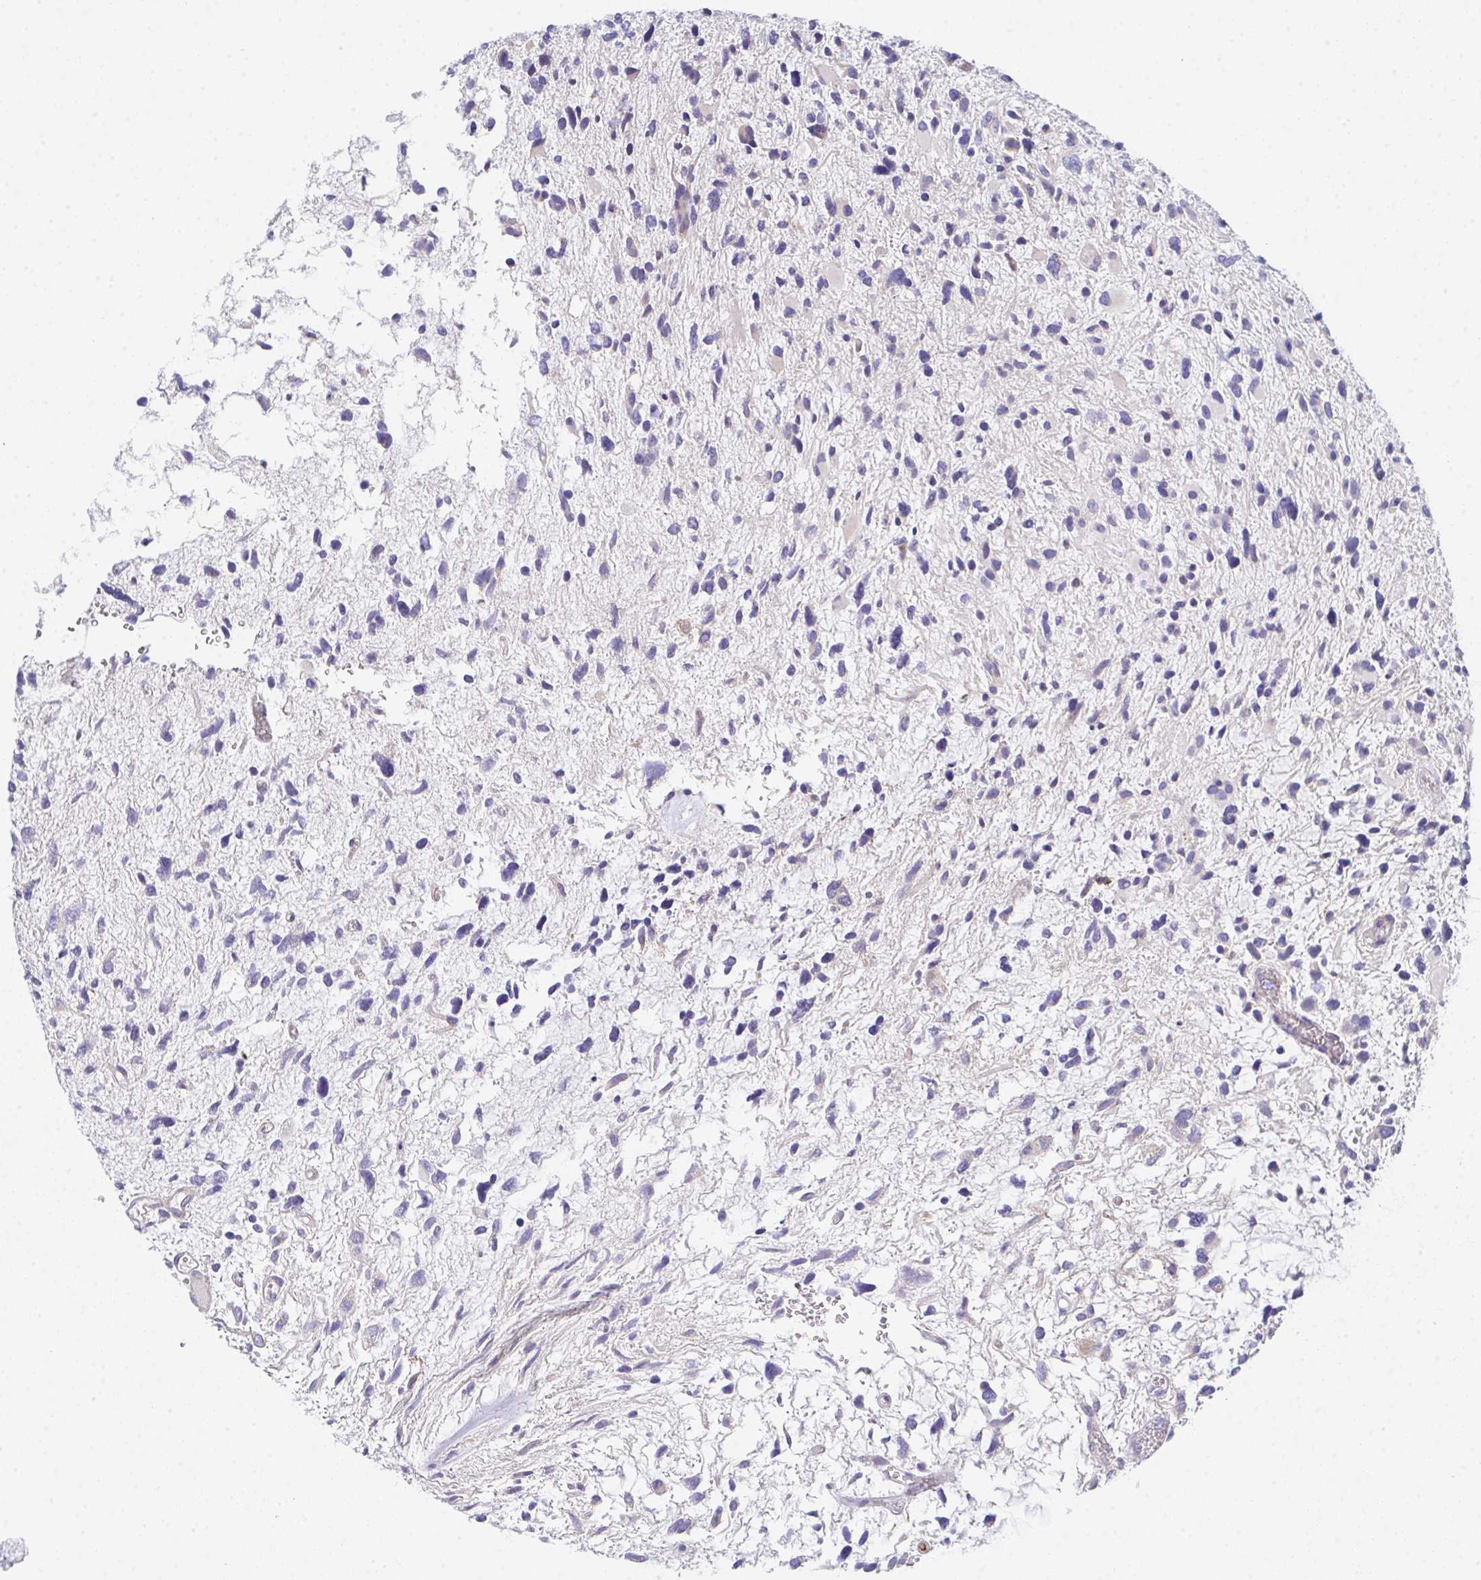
{"staining": {"intensity": "negative", "quantity": "none", "location": "none"}, "tissue": "glioma", "cell_type": "Tumor cells", "image_type": "cancer", "snomed": [{"axis": "morphology", "description": "Glioma, malignant, High grade"}, {"axis": "topography", "description": "Brain"}], "caption": "DAB immunohistochemical staining of glioma displays no significant expression in tumor cells.", "gene": "CEP170B", "patient": {"sex": "female", "age": 11}}